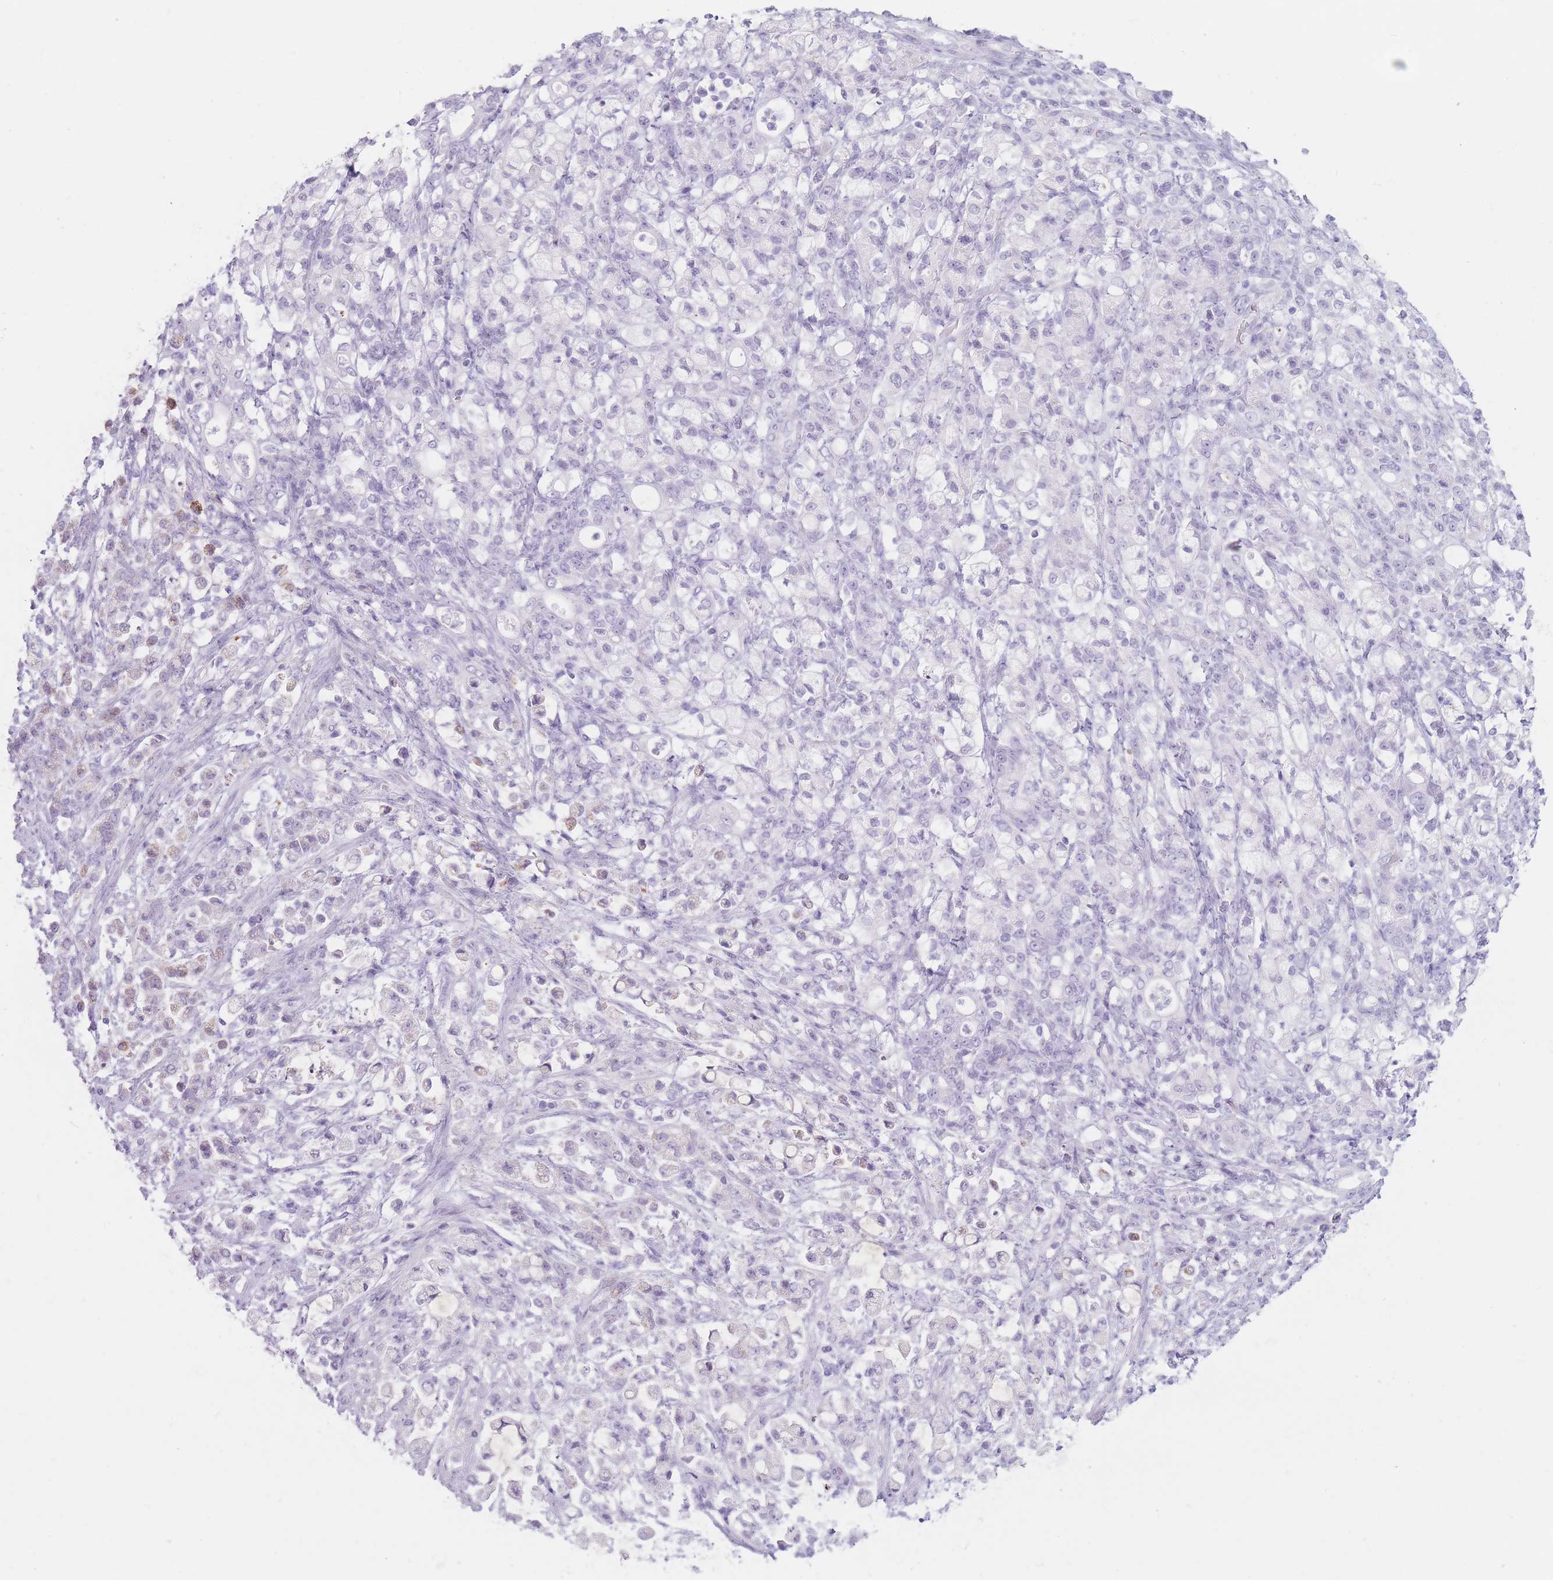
{"staining": {"intensity": "negative", "quantity": "none", "location": "none"}, "tissue": "stomach cancer", "cell_type": "Tumor cells", "image_type": "cancer", "snomed": [{"axis": "morphology", "description": "Adenocarcinoma, NOS"}, {"axis": "topography", "description": "Stomach"}], "caption": "Immunohistochemistry (IHC) histopathology image of neoplastic tissue: human stomach cancer stained with DAB reveals no significant protein staining in tumor cells. (Stains: DAB IHC with hematoxylin counter stain, Microscopy: brightfield microscopy at high magnification).", "gene": "GPR12", "patient": {"sex": "female", "age": 60}}